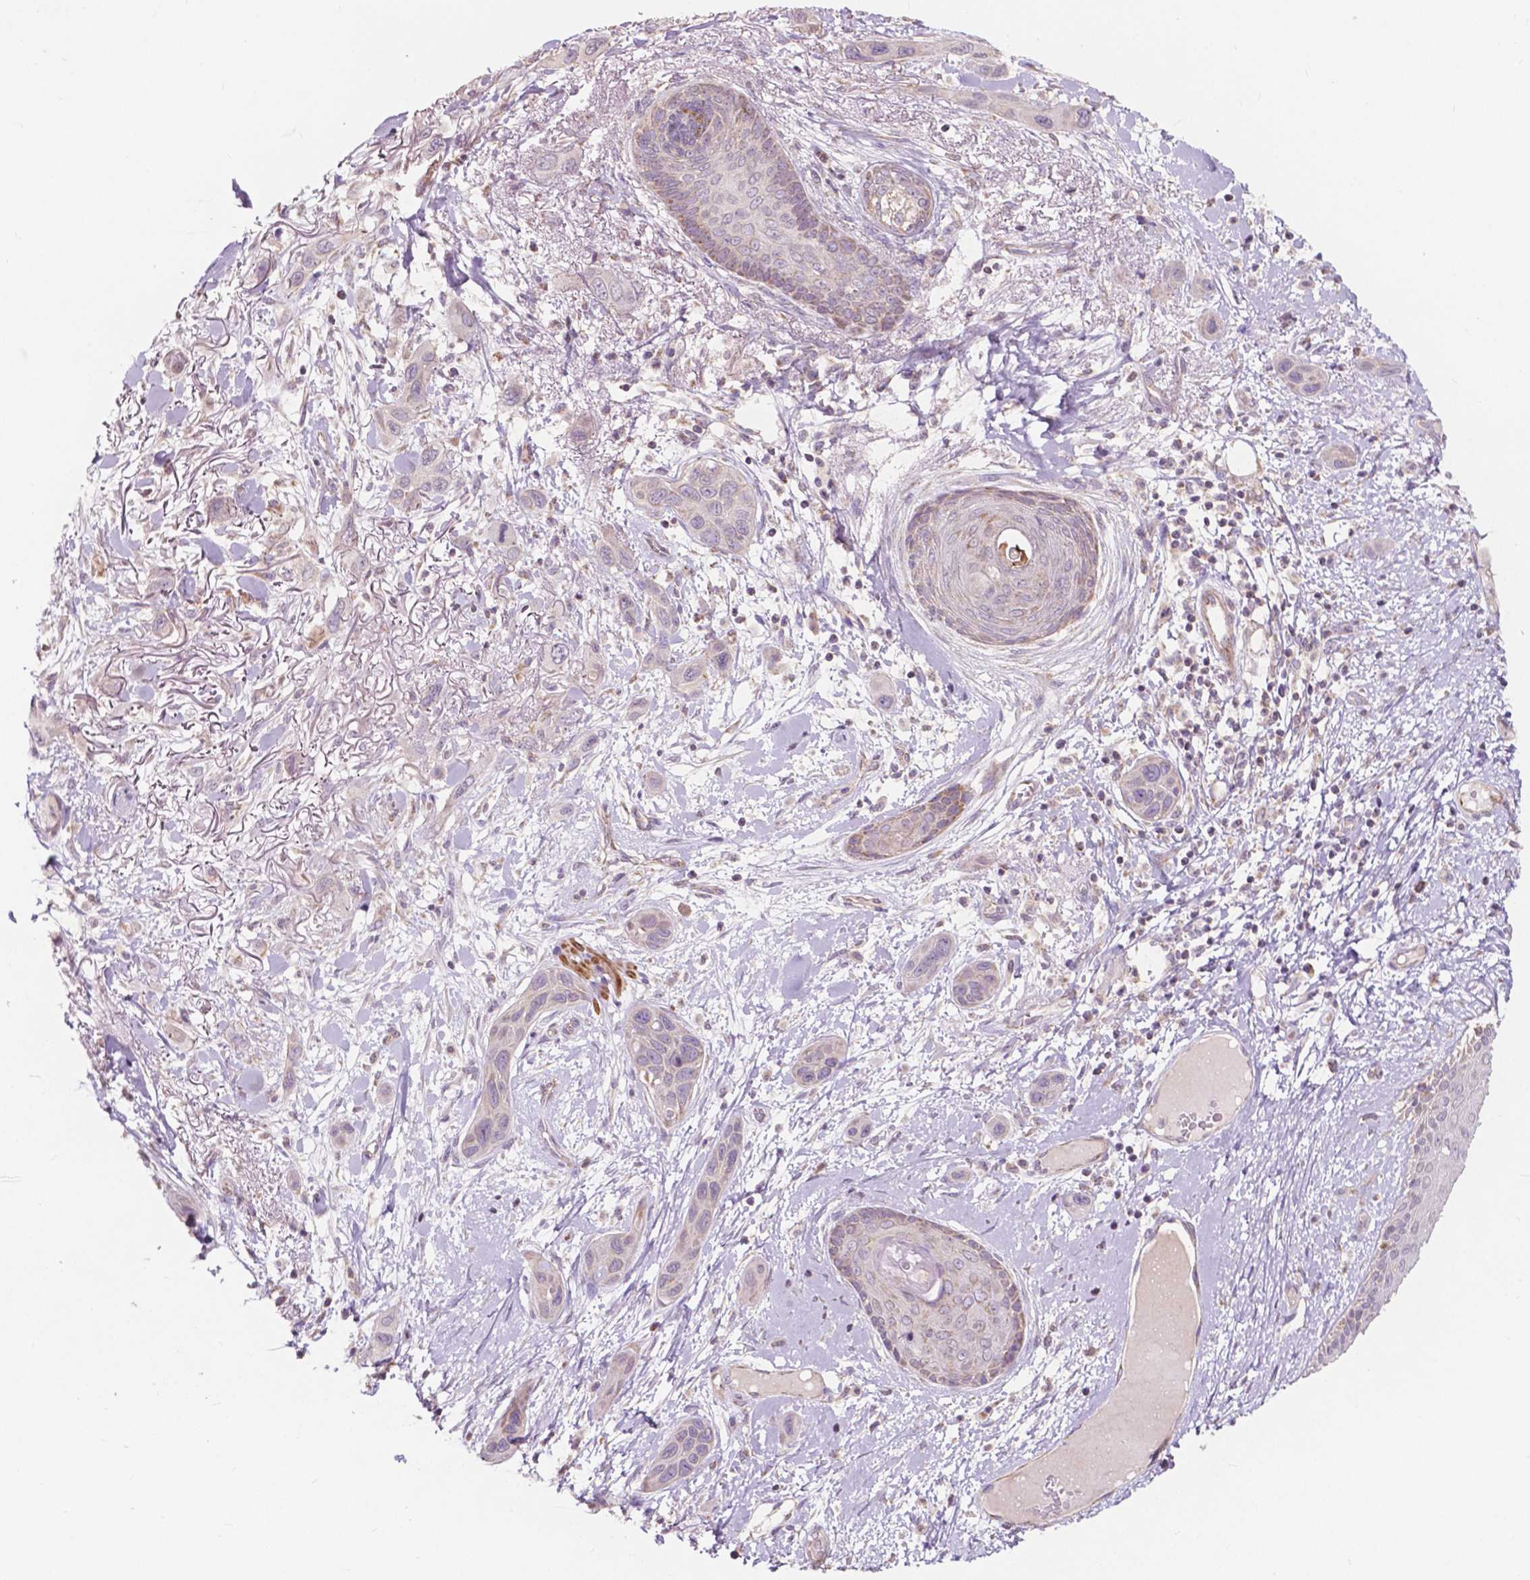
{"staining": {"intensity": "weak", "quantity": "<25%", "location": "cytoplasmic/membranous"}, "tissue": "skin cancer", "cell_type": "Tumor cells", "image_type": "cancer", "snomed": [{"axis": "morphology", "description": "Squamous cell carcinoma, NOS"}, {"axis": "topography", "description": "Skin"}], "caption": "IHC of human skin cancer displays no expression in tumor cells. The staining was performed using DAB (3,3'-diaminobenzidine) to visualize the protein expression in brown, while the nuclei were stained in blue with hematoxylin (Magnification: 20x).", "gene": "NDUFA10", "patient": {"sex": "male", "age": 79}}